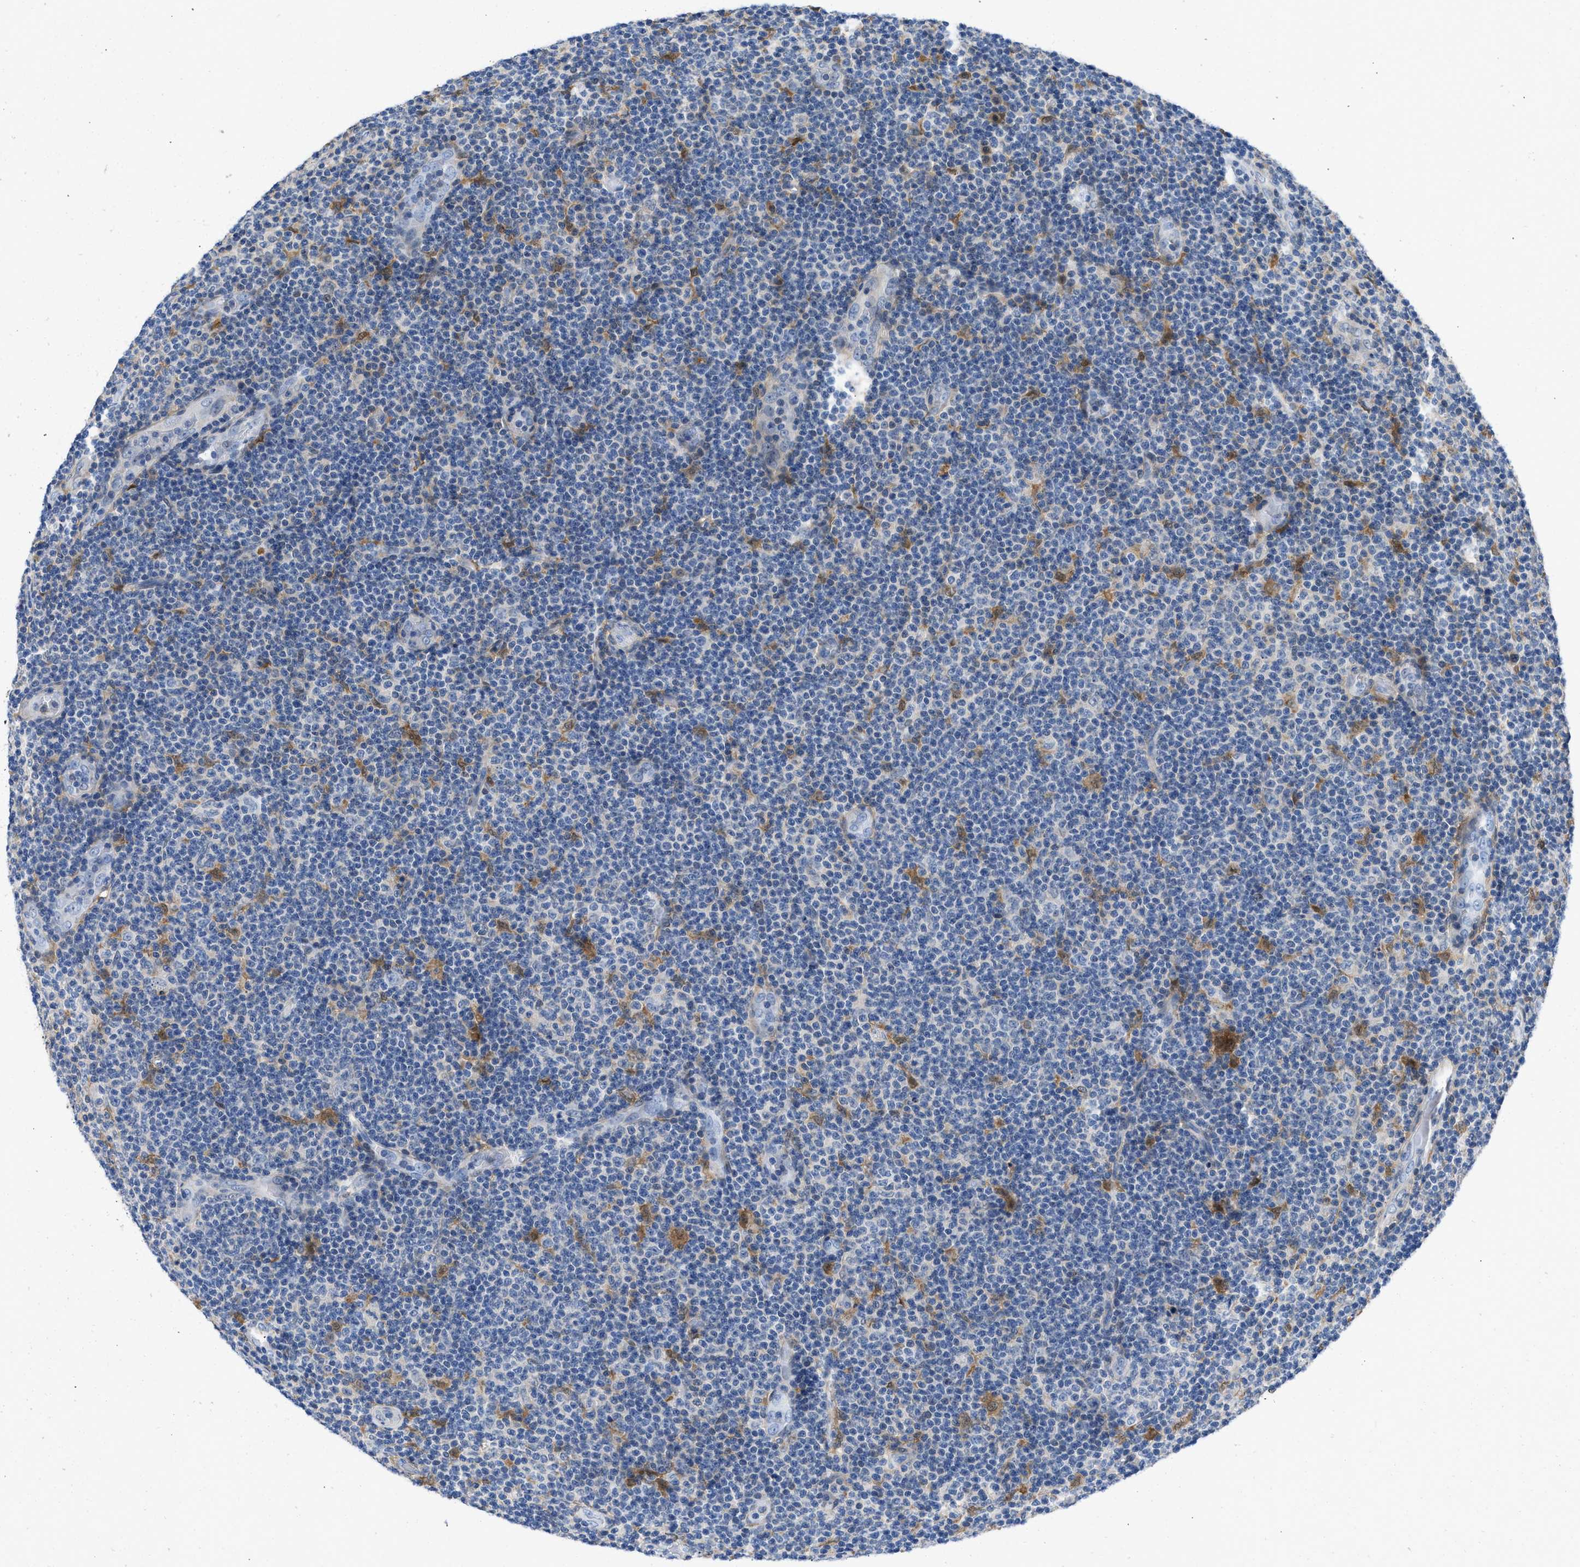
{"staining": {"intensity": "negative", "quantity": "none", "location": "none"}, "tissue": "lymphoma", "cell_type": "Tumor cells", "image_type": "cancer", "snomed": [{"axis": "morphology", "description": "Malignant lymphoma, non-Hodgkin's type, Low grade"}, {"axis": "topography", "description": "Lymph node"}], "caption": "There is no significant expression in tumor cells of malignant lymphoma, non-Hodgkin's type (low-grade).", "gene": "CBR1", "patient": {"sex": "male", "age": 83}}